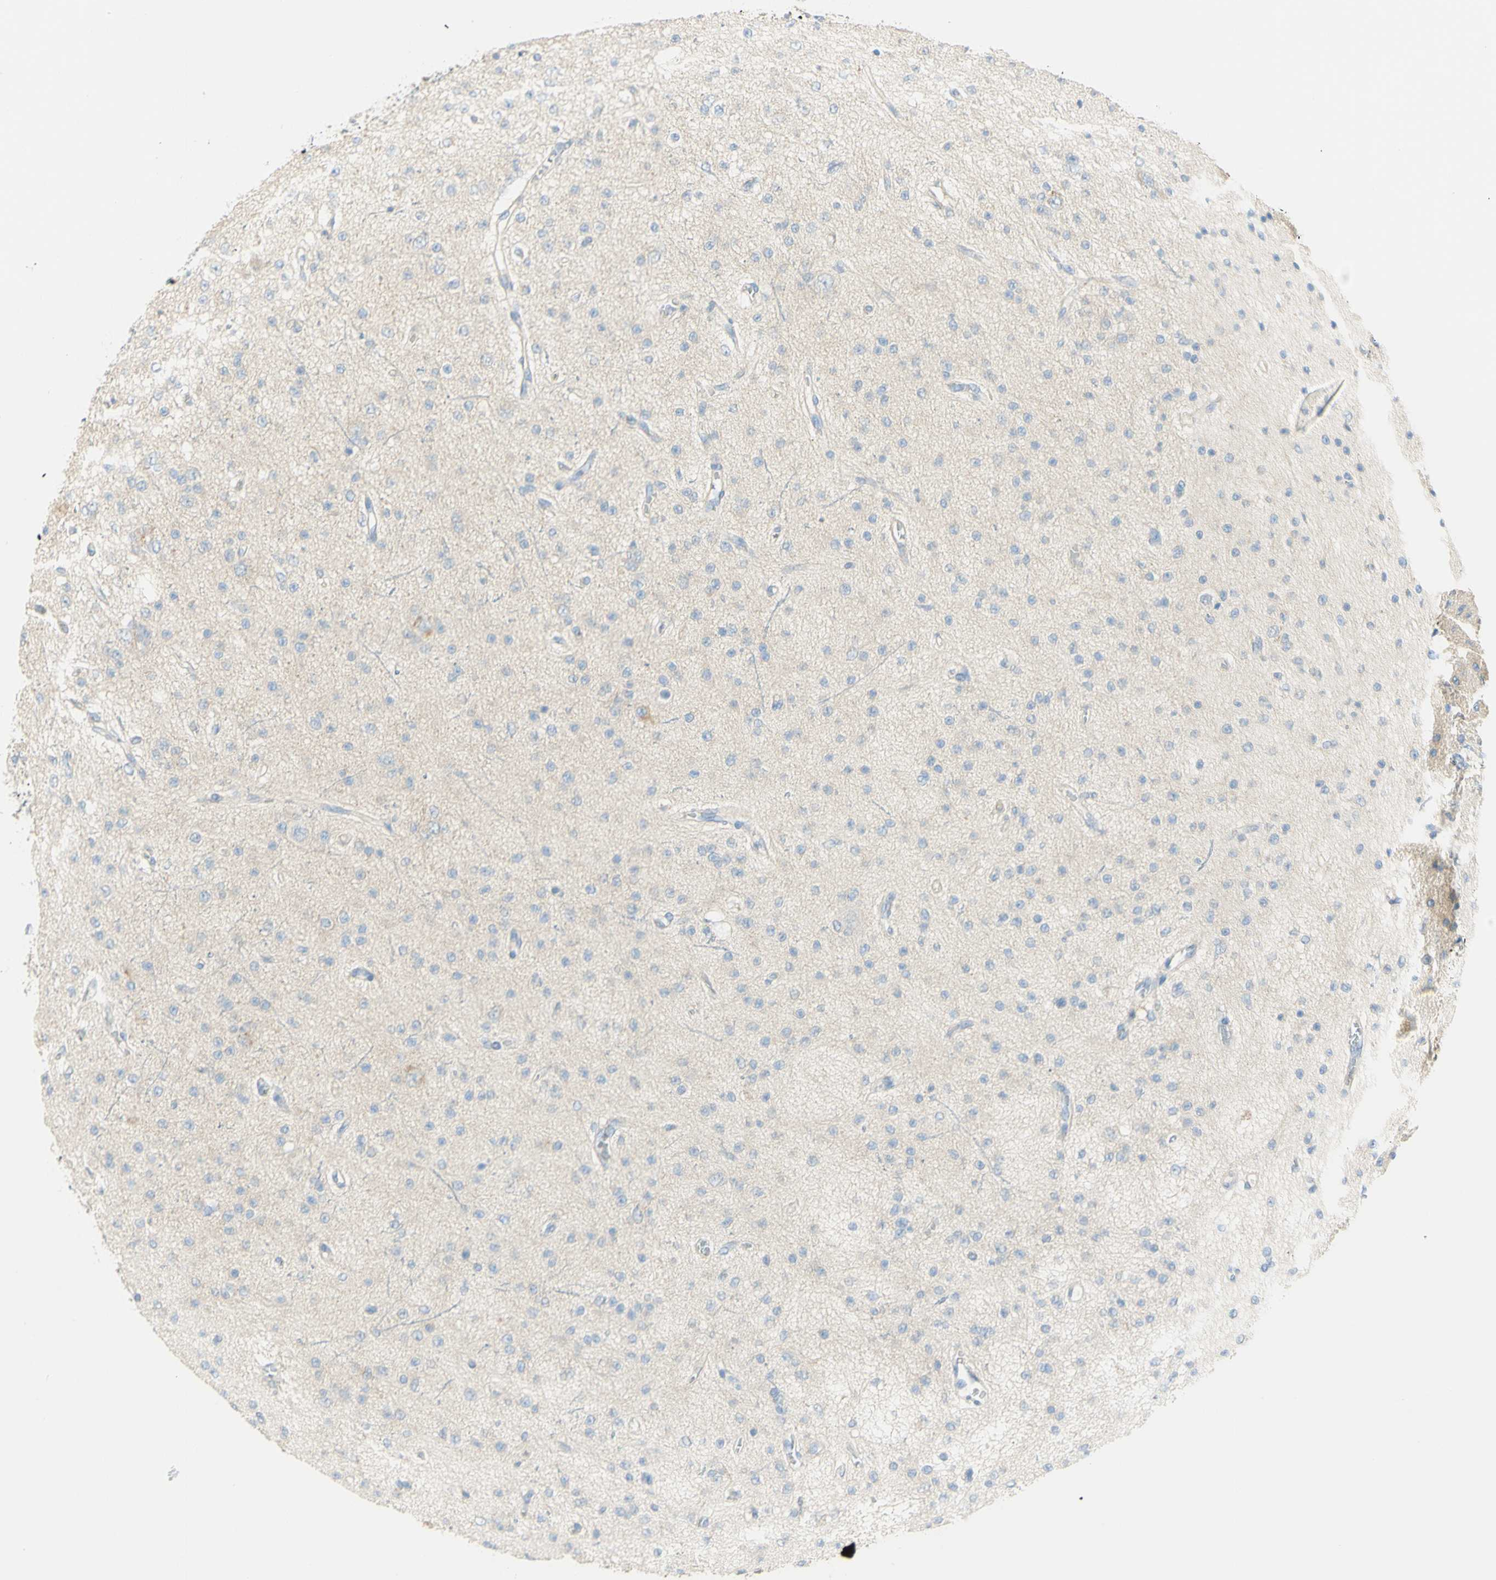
{"staining": {"intensity": "negative", "quantity": "none", "location": "none"}, "tissue": "glioma", "cell_type": "Tumor cells", "image_type": "cancer", "snomed": [{"axis": "morphology", "description": "Glioma, malignant, Low grade"}, {"axis": "topography", "description": "Brain"}], "caption": "Protein analysis of glioma exhibits no significant expression in tumor cells.", "gene": "GCNT3", "patient": {"sex": "male", "age": 38}}